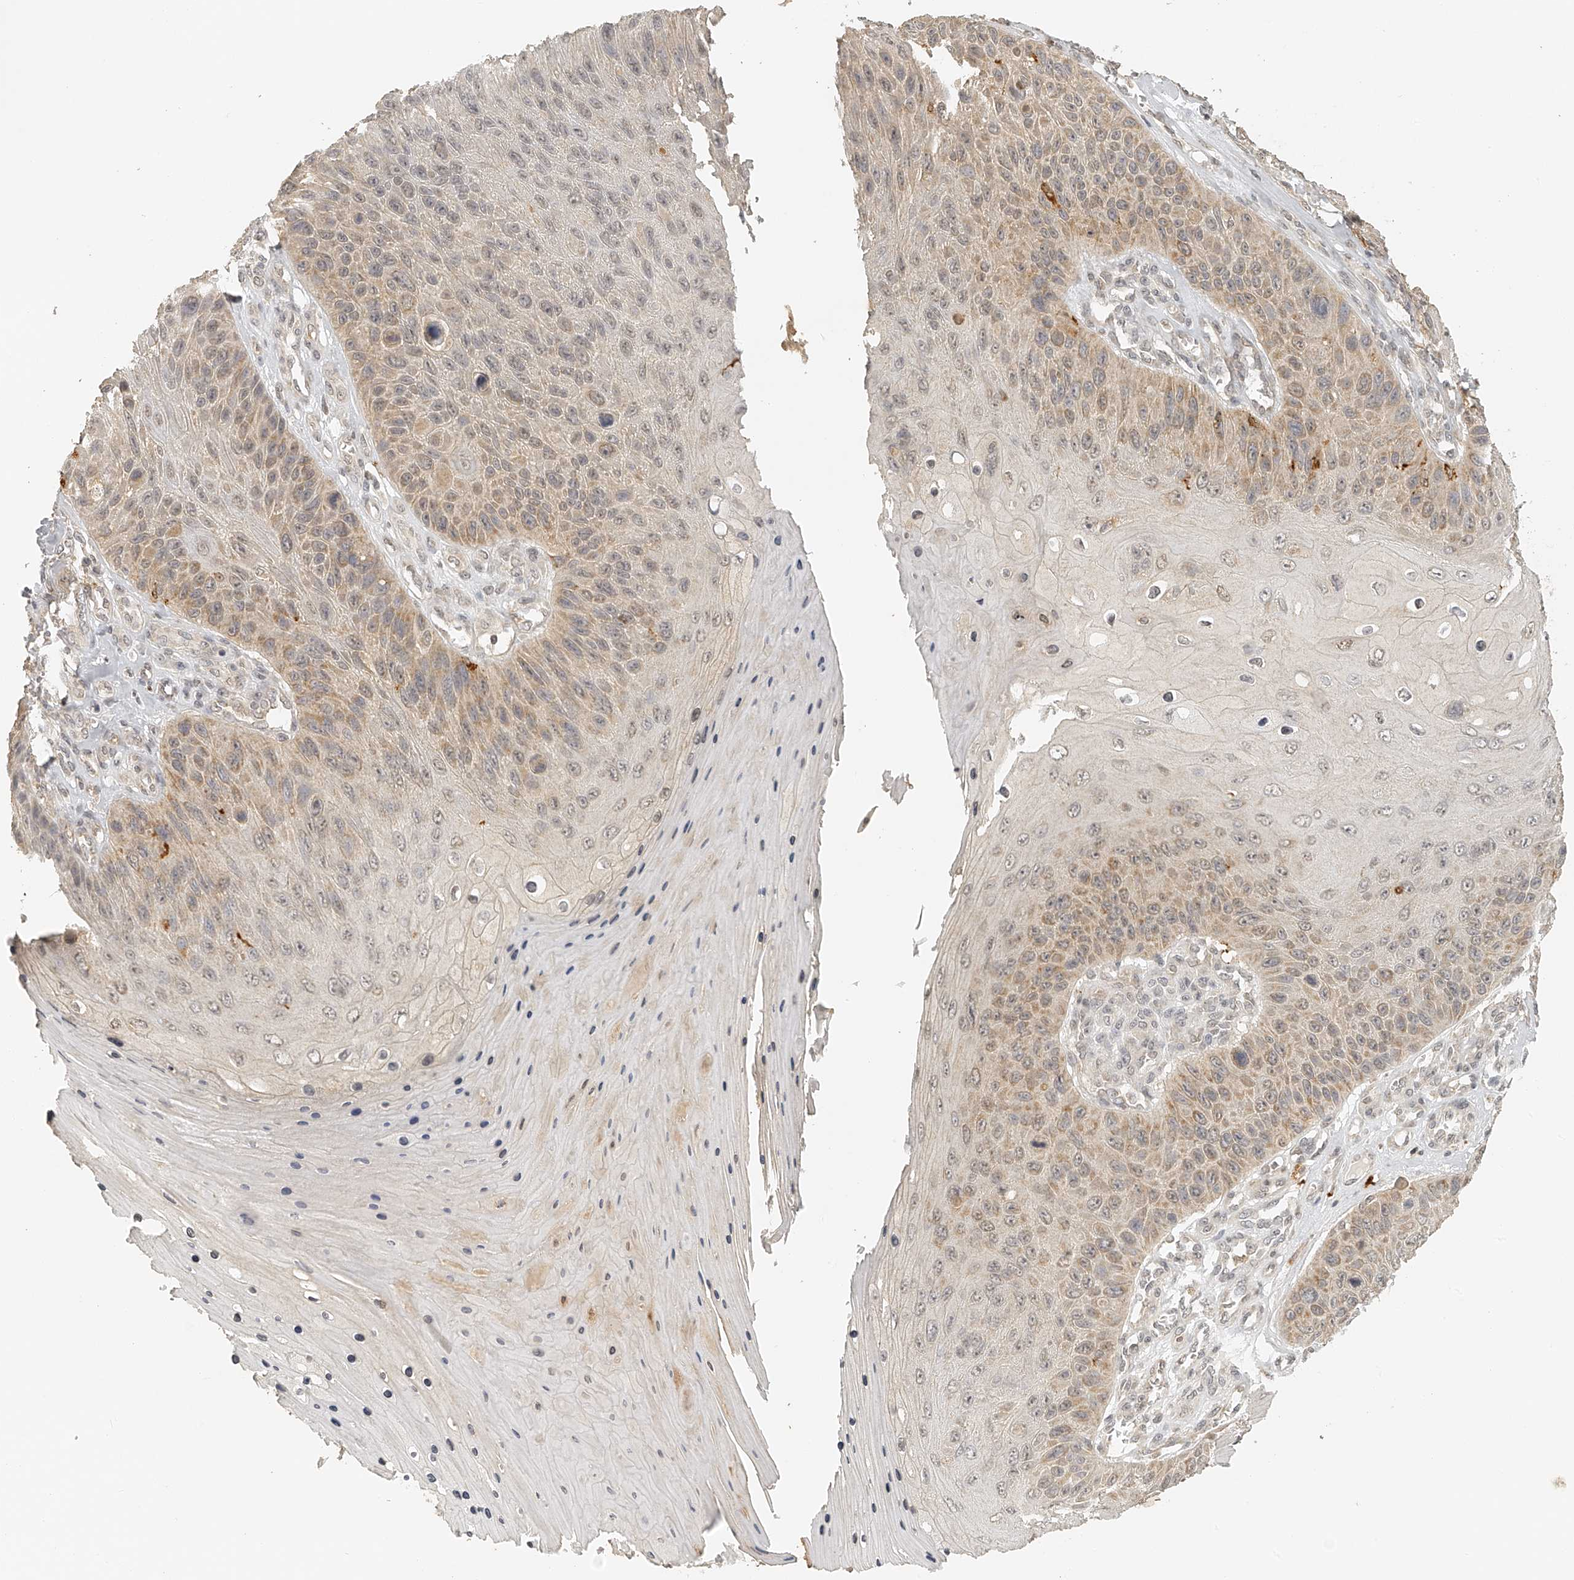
{"staining": {"intensity": "moderate", "quantity": ">75%", "location": "cytoplasmic/membranous"}, "tissue": "skin cancer", "cell_type": "Tumor cells", "image_type": "cancer", "snomed": [{"axis": "morphology", "description": "Squamous cell carcinoma, NOS"}, {"axis": "topography", "description": "Skin"}], "caption": "Immunohistochemical staining of human skin cancer displays medium levels of moderate cytoplasmic/membranous protein staining in about >75% of tumor cells.", "gene": "BCL2L11", "patient": {"sex": "female", "age": 88}}